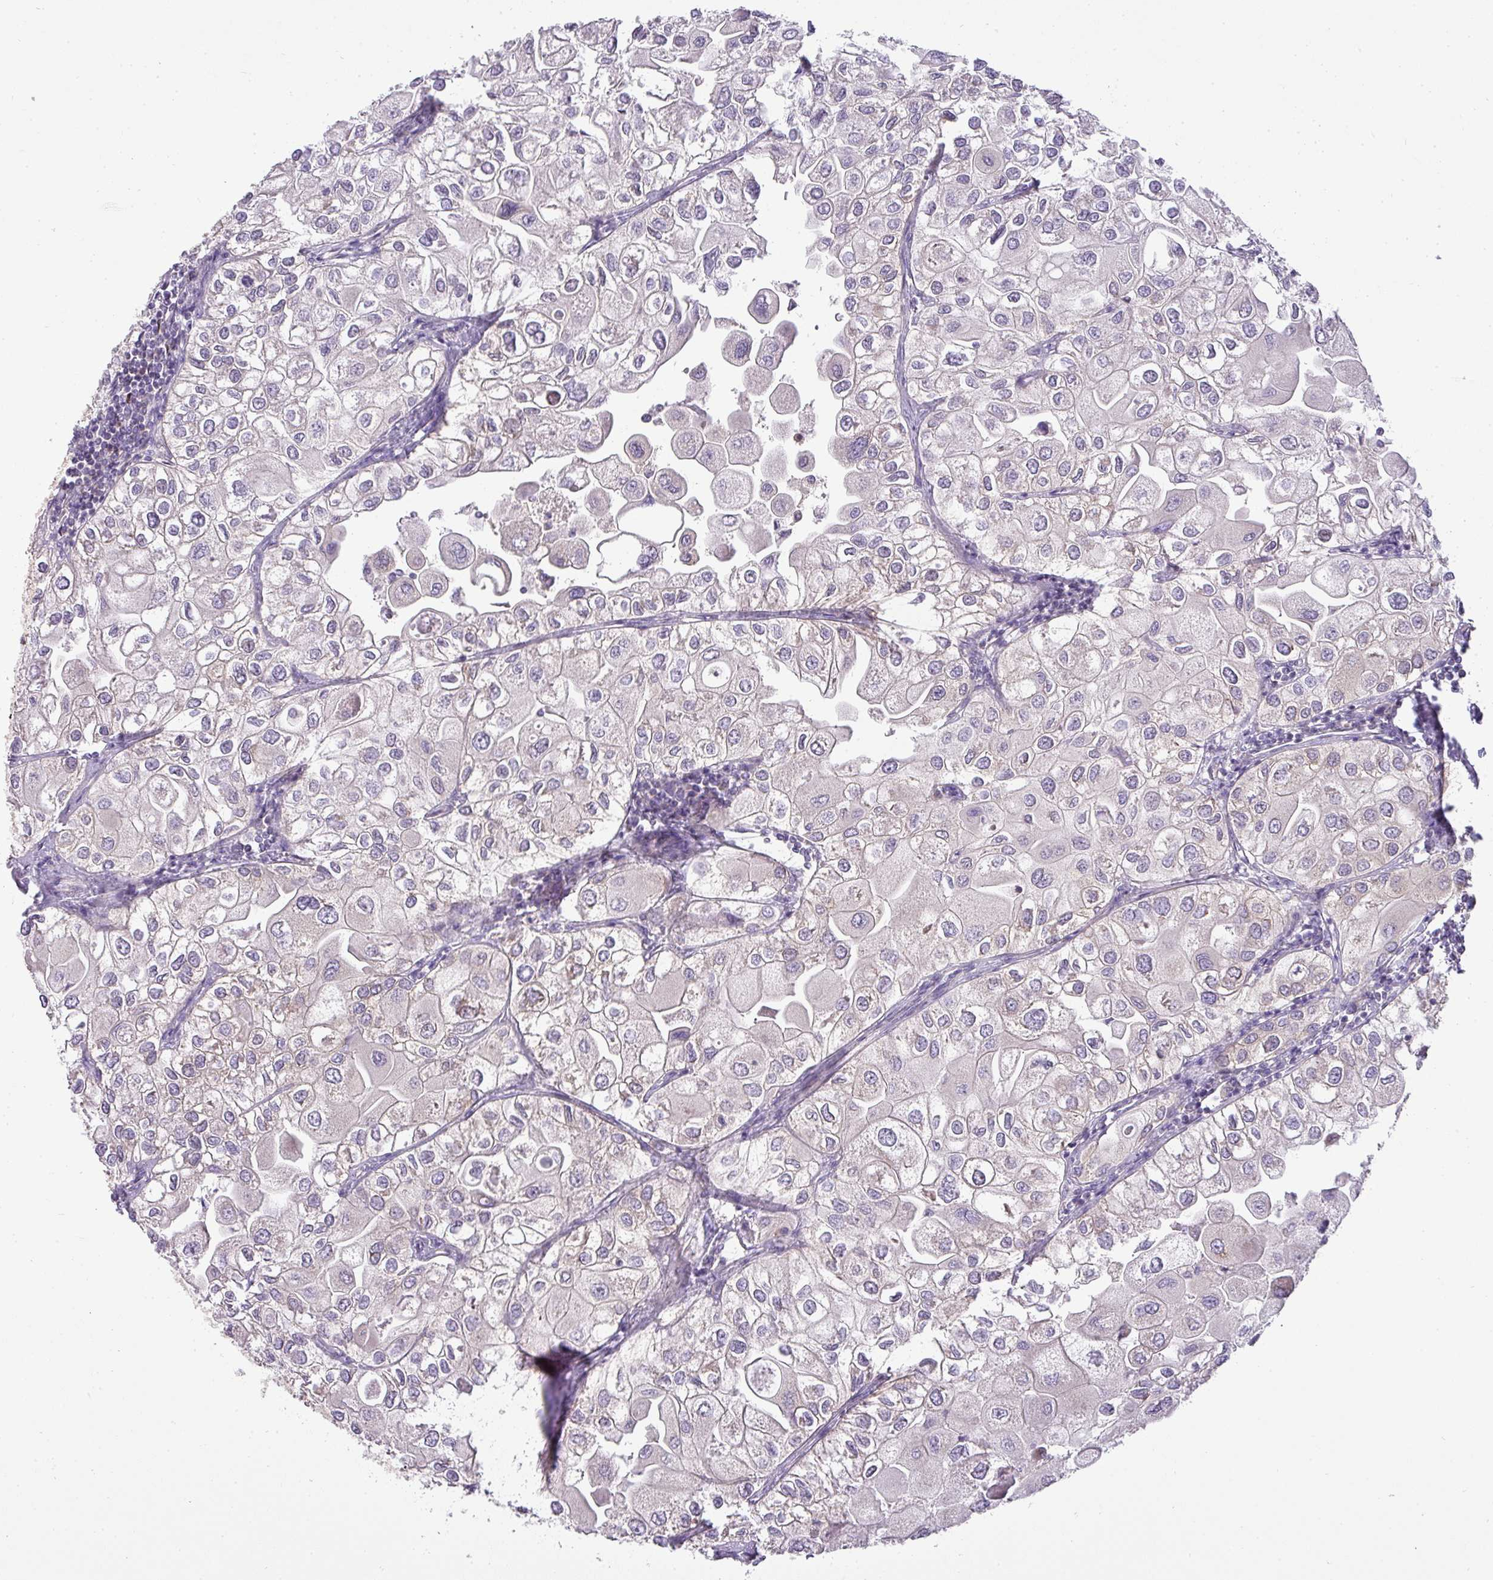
{"staining": {"intensity": "weak", "quantity": "<25%", "location": "cytoplasmic/membranous"}, "tissue": "urothelial cancer", "cell_type": "Tumor cells", "image_type": "cancer", "snomed": [{"axis": "morphology", "description": "Urothelial carcinoma, High grade"}, {"axis": "topography", "description": "Urinary bladder"}], "caption": "DAB (3,3'-diaminobenzidine) immunohistochemical staining of human urothelial cancer exhibits no significant positivity in tumor cells.", "gene": "ZNF211", "patient": {"sex": "male", "age": 64}}